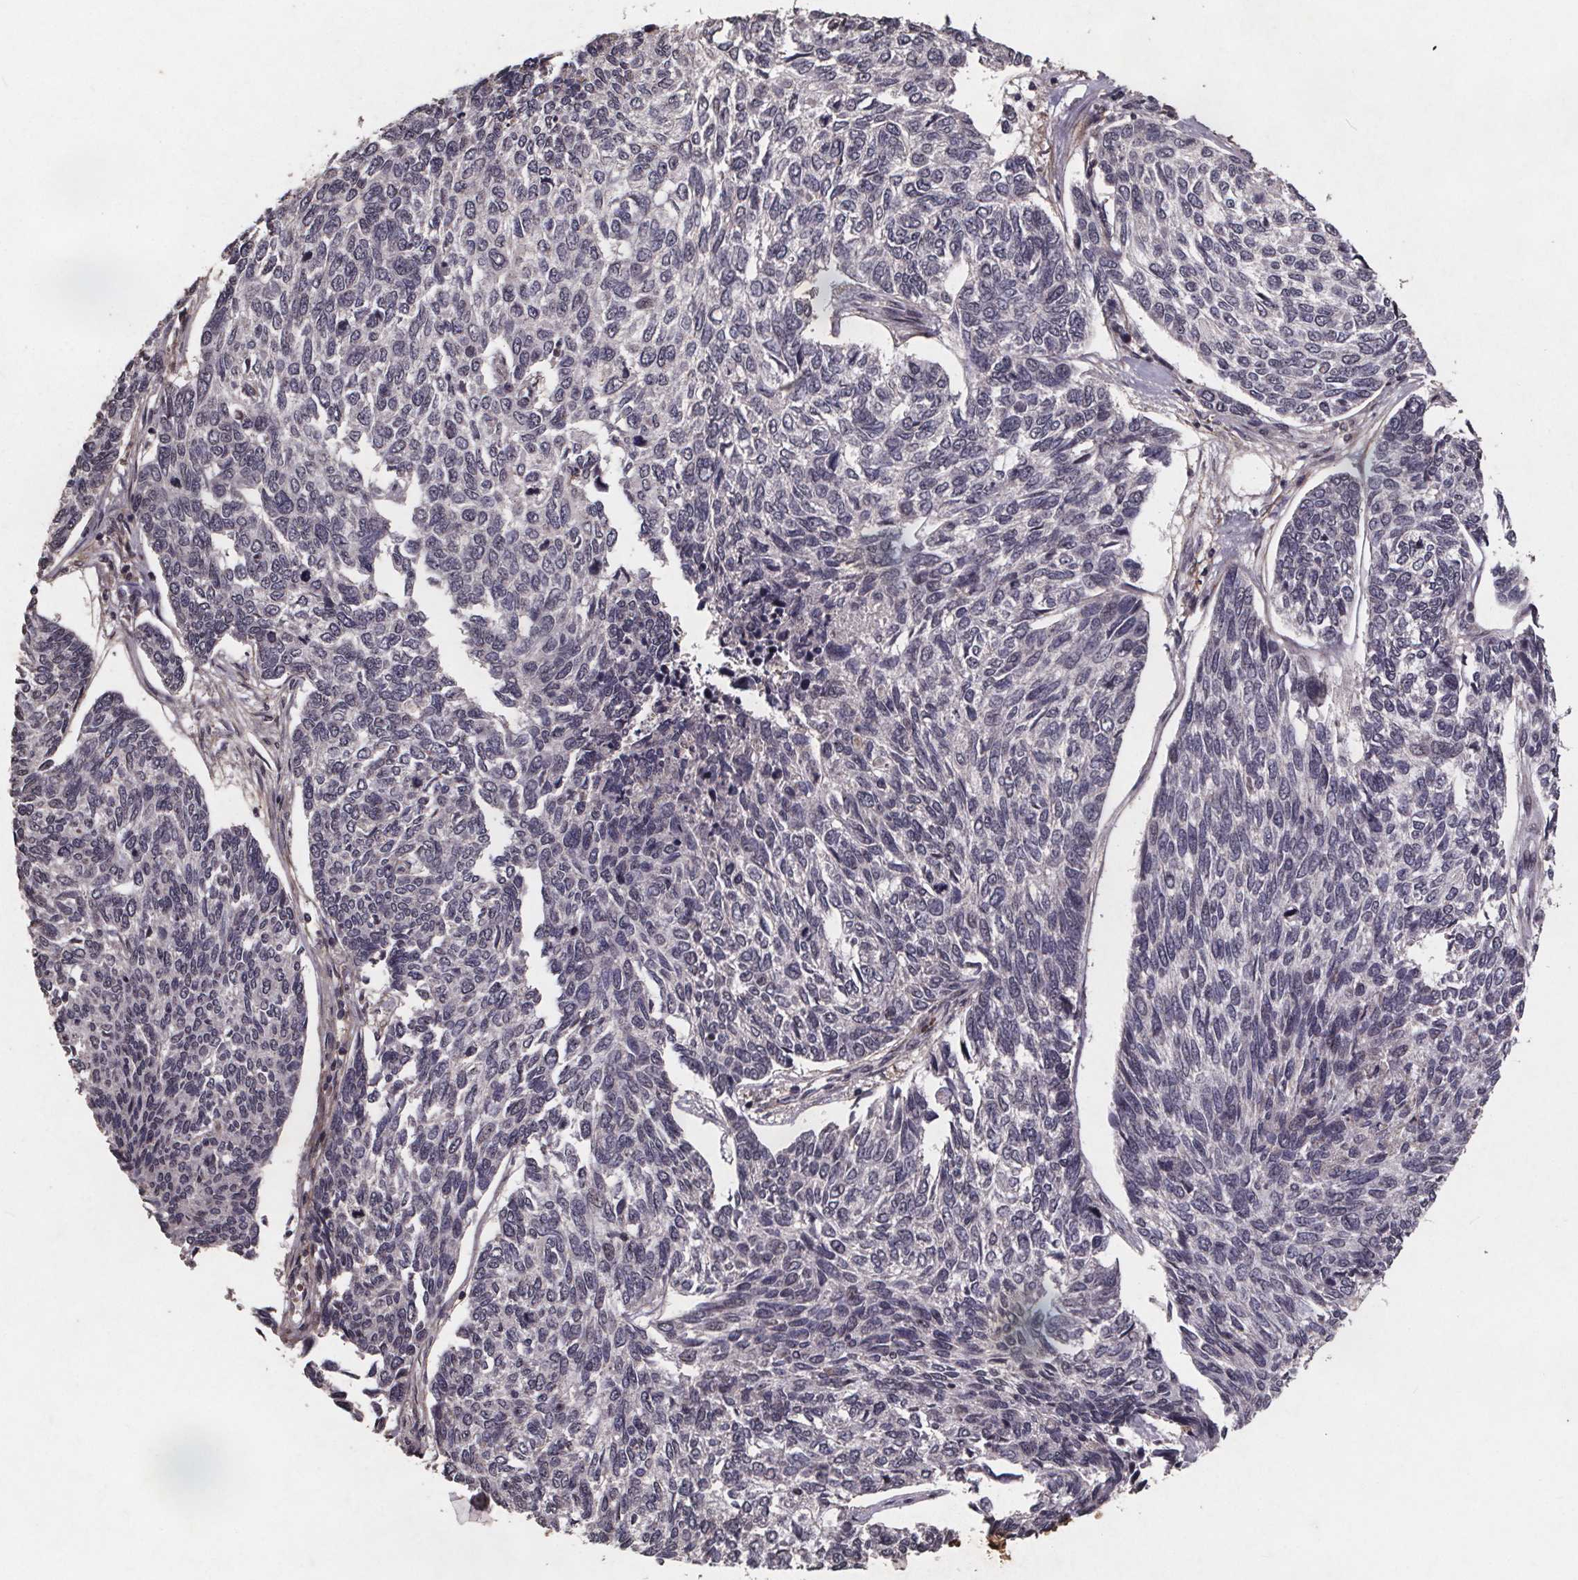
{"staining": {"intensity": "negative", "quantity": "none", "location": "none"}, "tissue": "skin cancer", "cell_type": "Tumor cells", "image_type": "cancer", "snomed": [{"axis": "morphology", "description": "Basal cell carcinoma"}, {"axis": "topography", "description": "Skin"}], "caption": "This histopathology image is of skin cancer (basal cell carcinoma) stained with immunohistochemistry (IHC) to label a protein in brown with the nuclei are counter-stained blue. There is no expression in tumor cells.", "gene": "GPX3", "patient": {"sex": "female", "age": 65}}